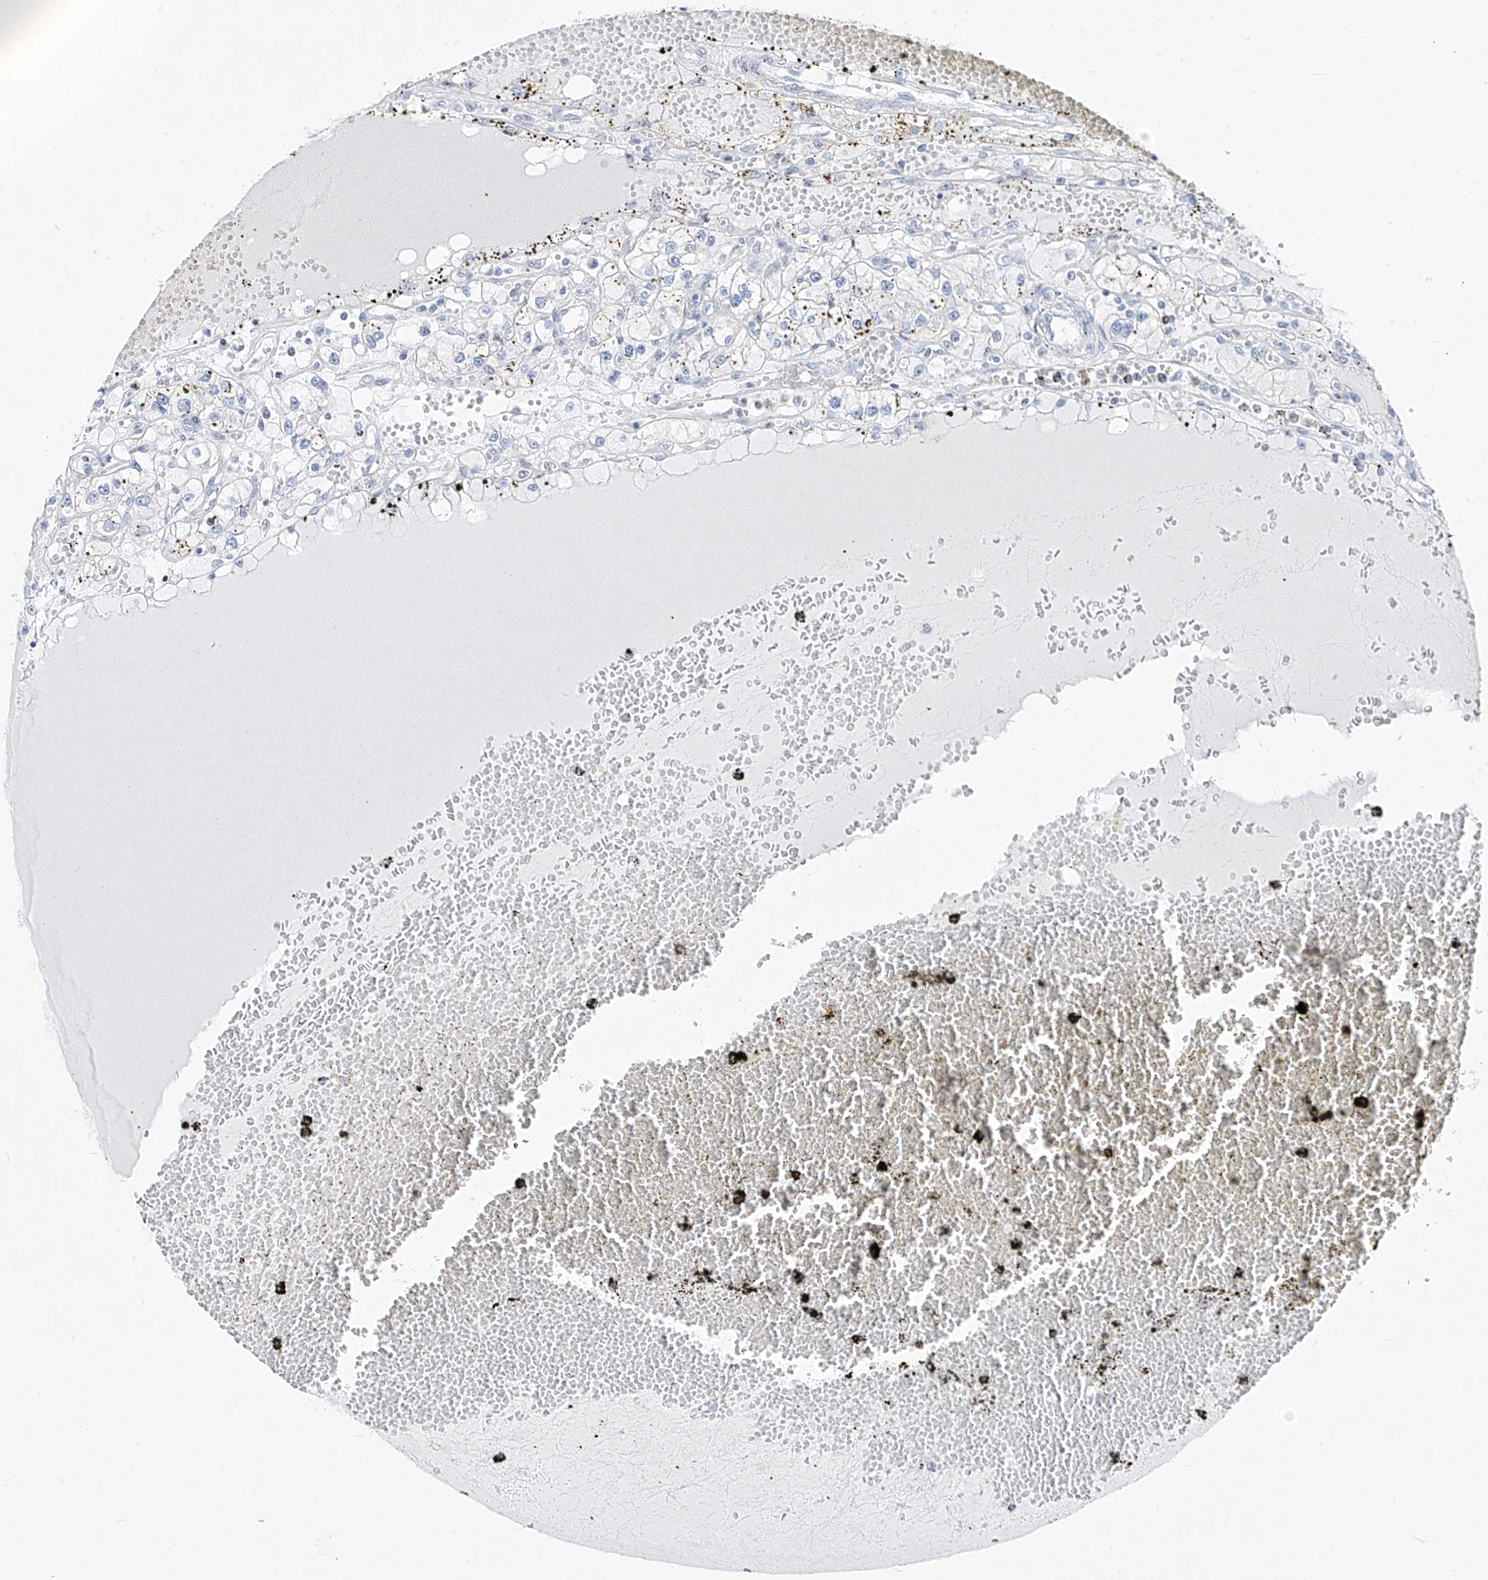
{"staining": {"intensity": "negative", "quantity": "none", "location": "none"}, "tissue": "renal cancer", "cell_type": "Tumor cells", "image_type": "cancer", "snomed": [{"axis": "morphology", "description": "Adenocarcinoma, NOS"}, {"axis": "topography", "description": "Kidney"}], "caption": "This is an IHC micrograph of human renal cancer. There is no staining in tumor cells.", "gene": "FRS3", "patient": {"sex": "male", "age": 56}}